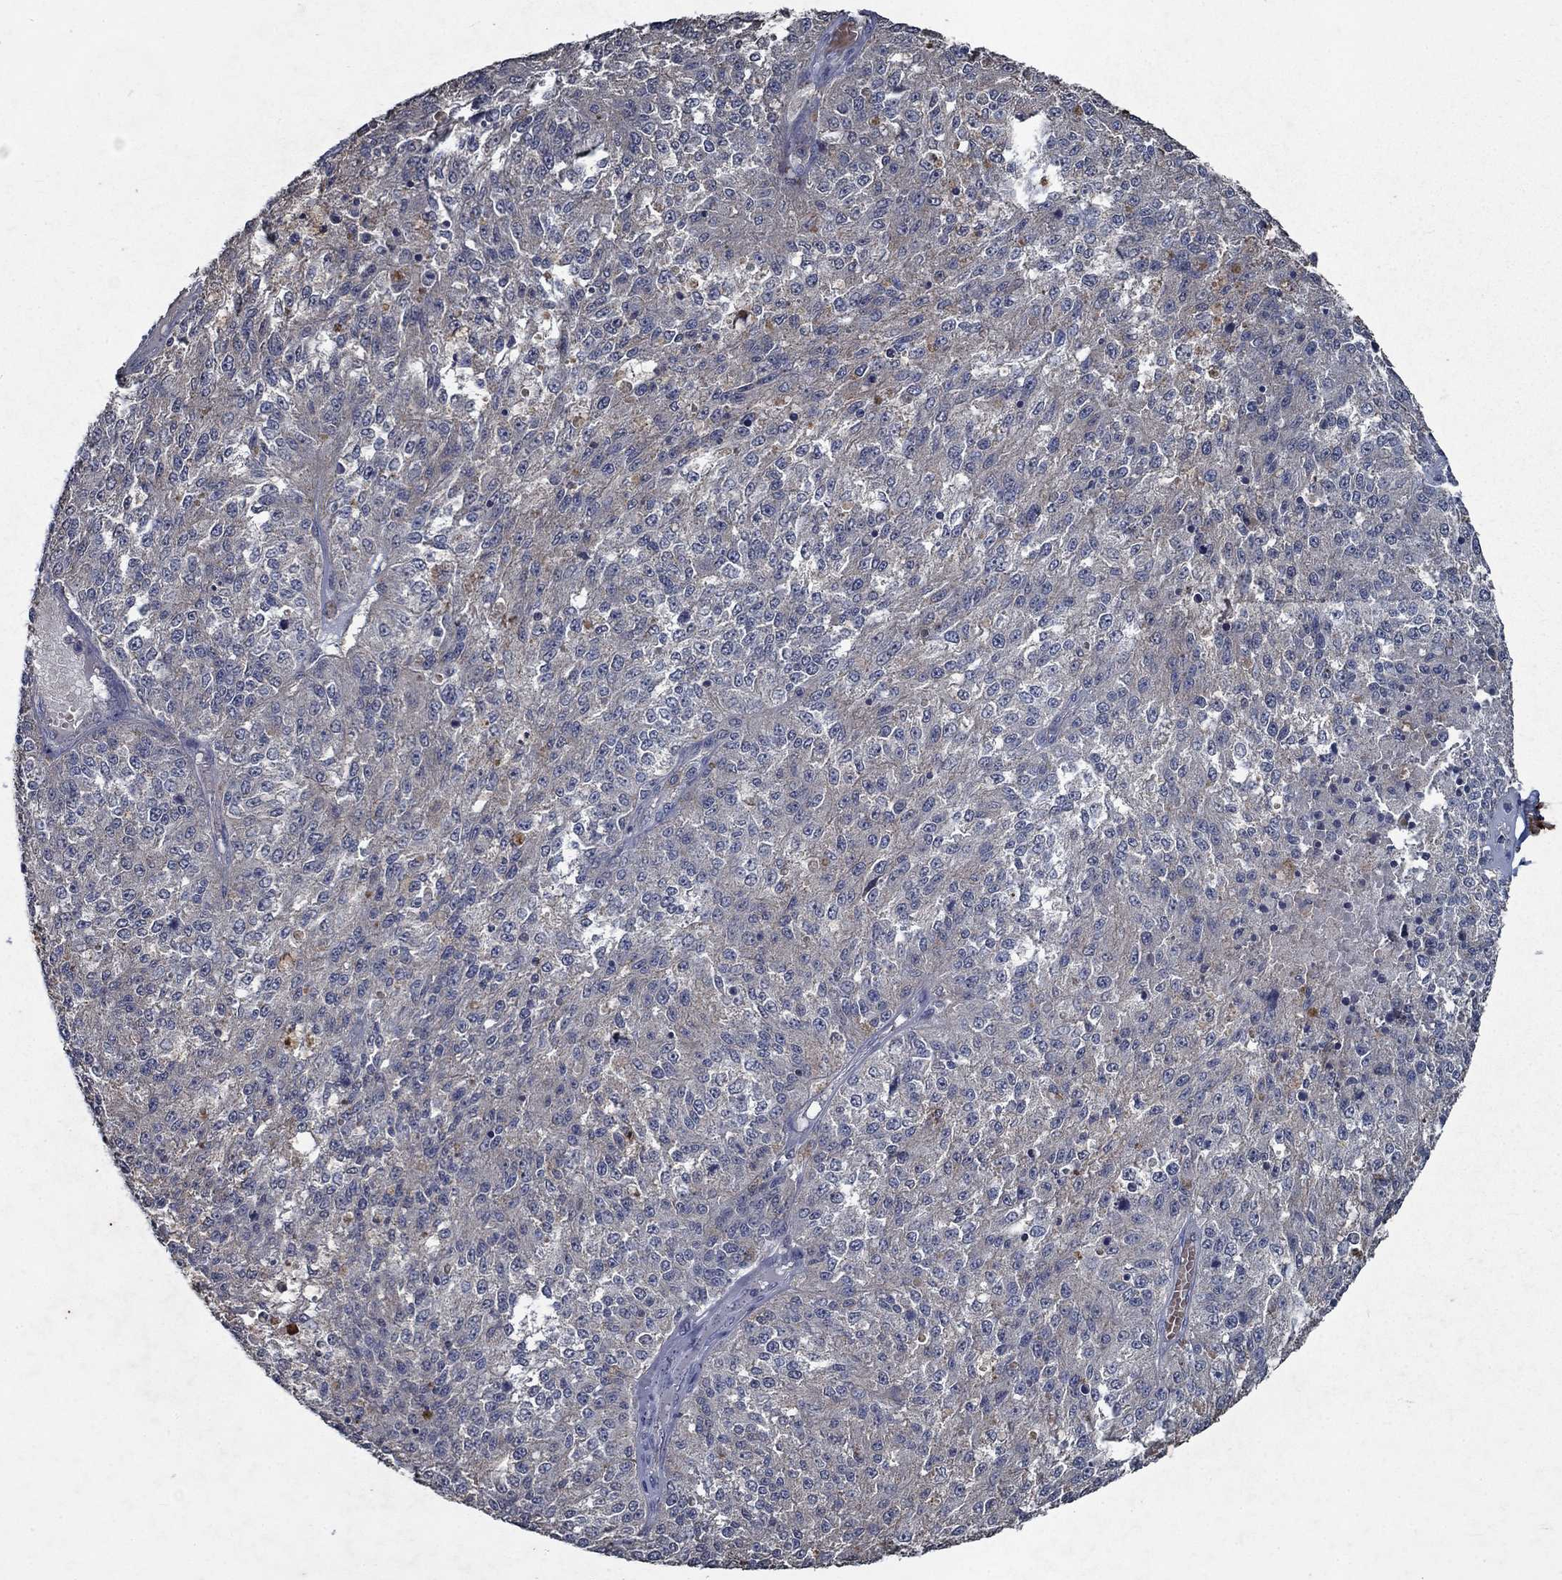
{"staining": {"intensity": "negative", "quantity": "none", "location": "none"}, "tissue": "melanoma", "cell_type": "Tumor cells", "image_type": "cancer", "snomed": [{"axis": "morphology", "description": "Malignant melanoma, Metastatic site"}, {"axis": "topography", "description": "Lymph node"}], "caption": "Tumor cells show no significant expression in malignant melanoma (metastatic site).", "gene": "SLC44A1", "patient": {"sex": "female", "age": 64}}